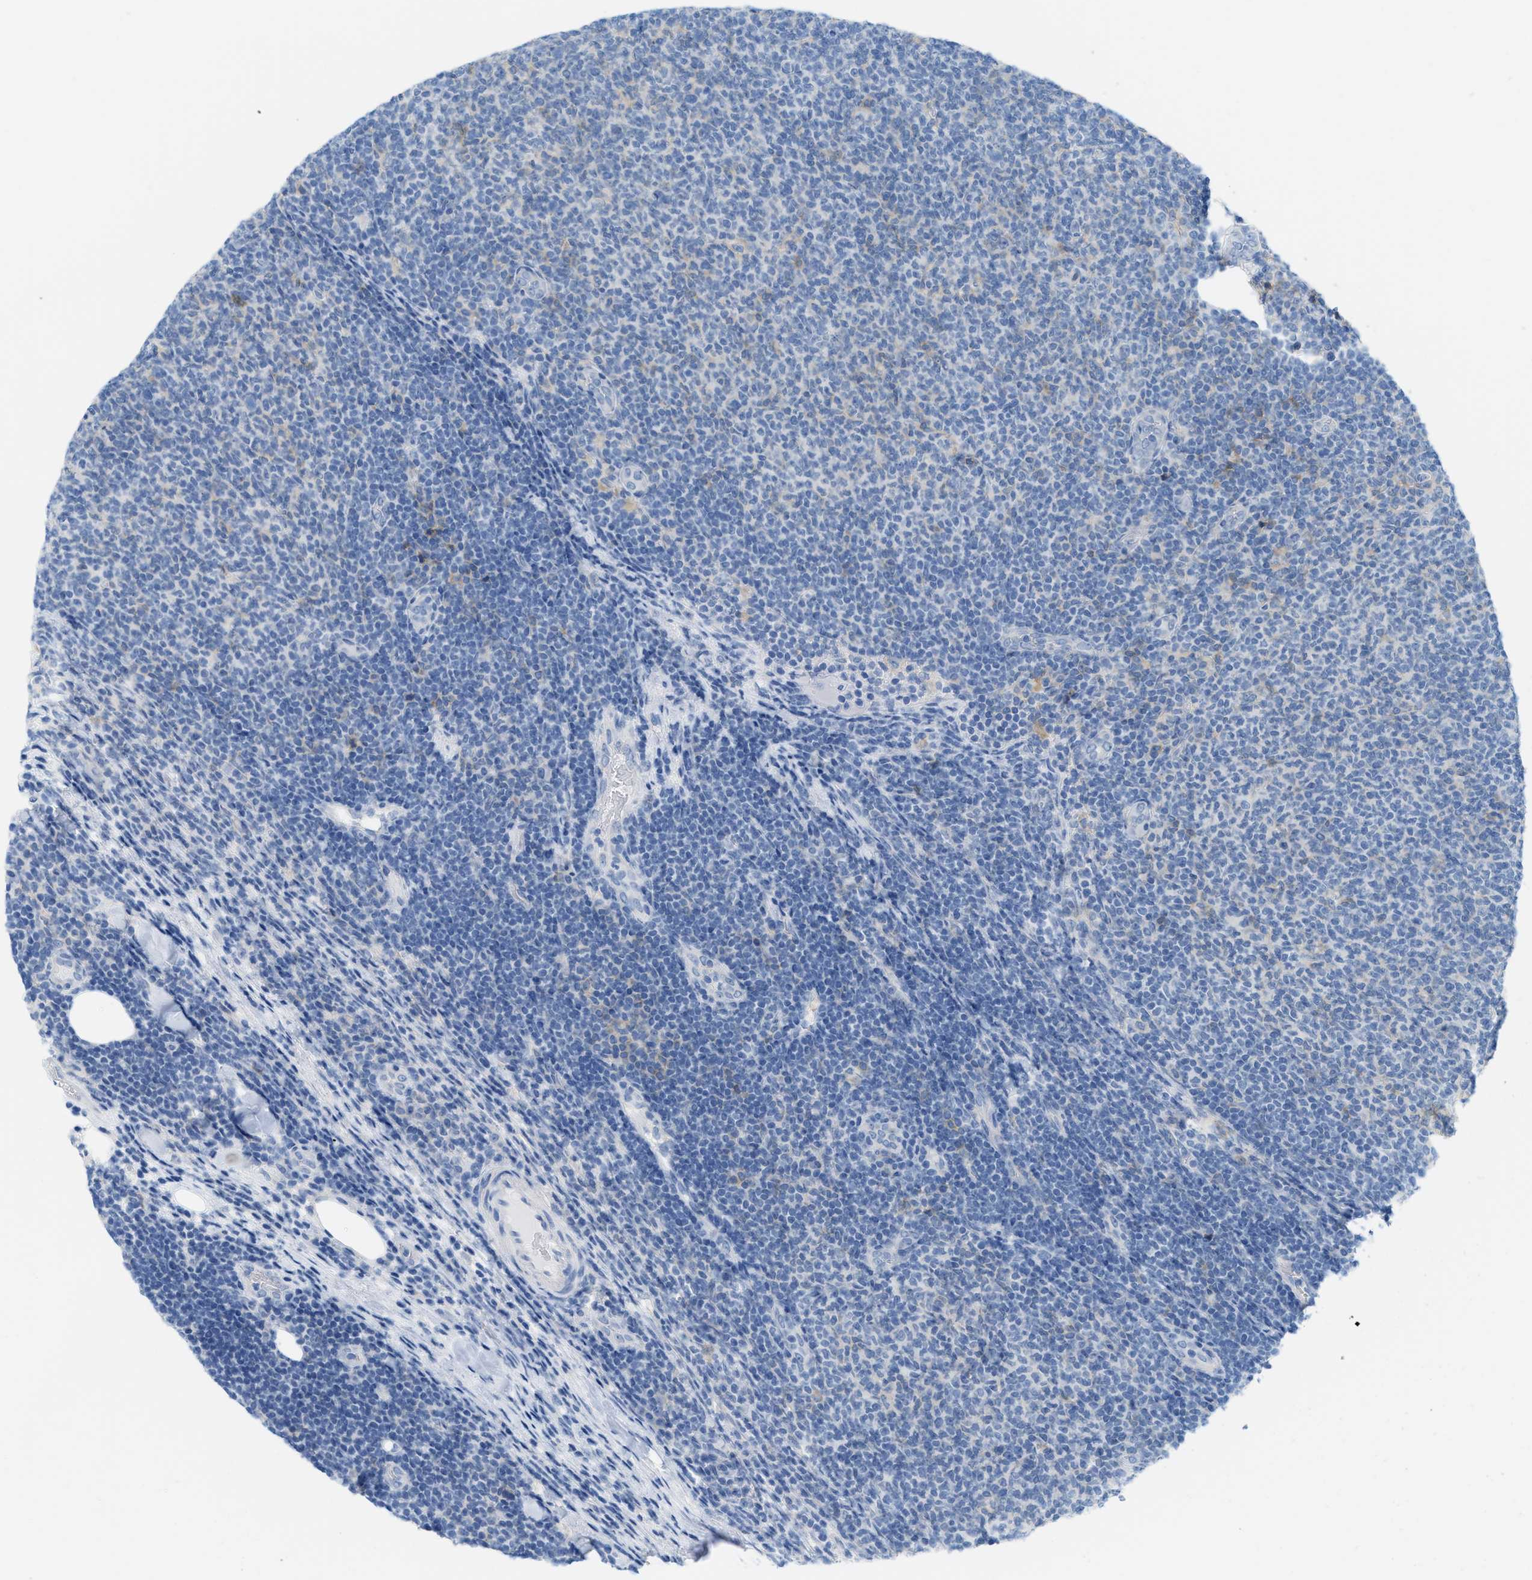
{"staining": {"intensity": "negative", "quantity": "none", "location": "none"}, "tissue": "lymphoma", "cell_type": "Tumor cells", "image_type": "cancer", "snomed": [{"axis": "morphology", "description": "Malignant lymphoma, non-Hodgkin's type, Low grade"}, {"axis": "topography", "description": "Lymph node"}], "caption": "Tumor cells are negative for brown protein staining in lymphoma.", "gene": "SLC3A2", "patient": {"sex": "male", "age": 66}}